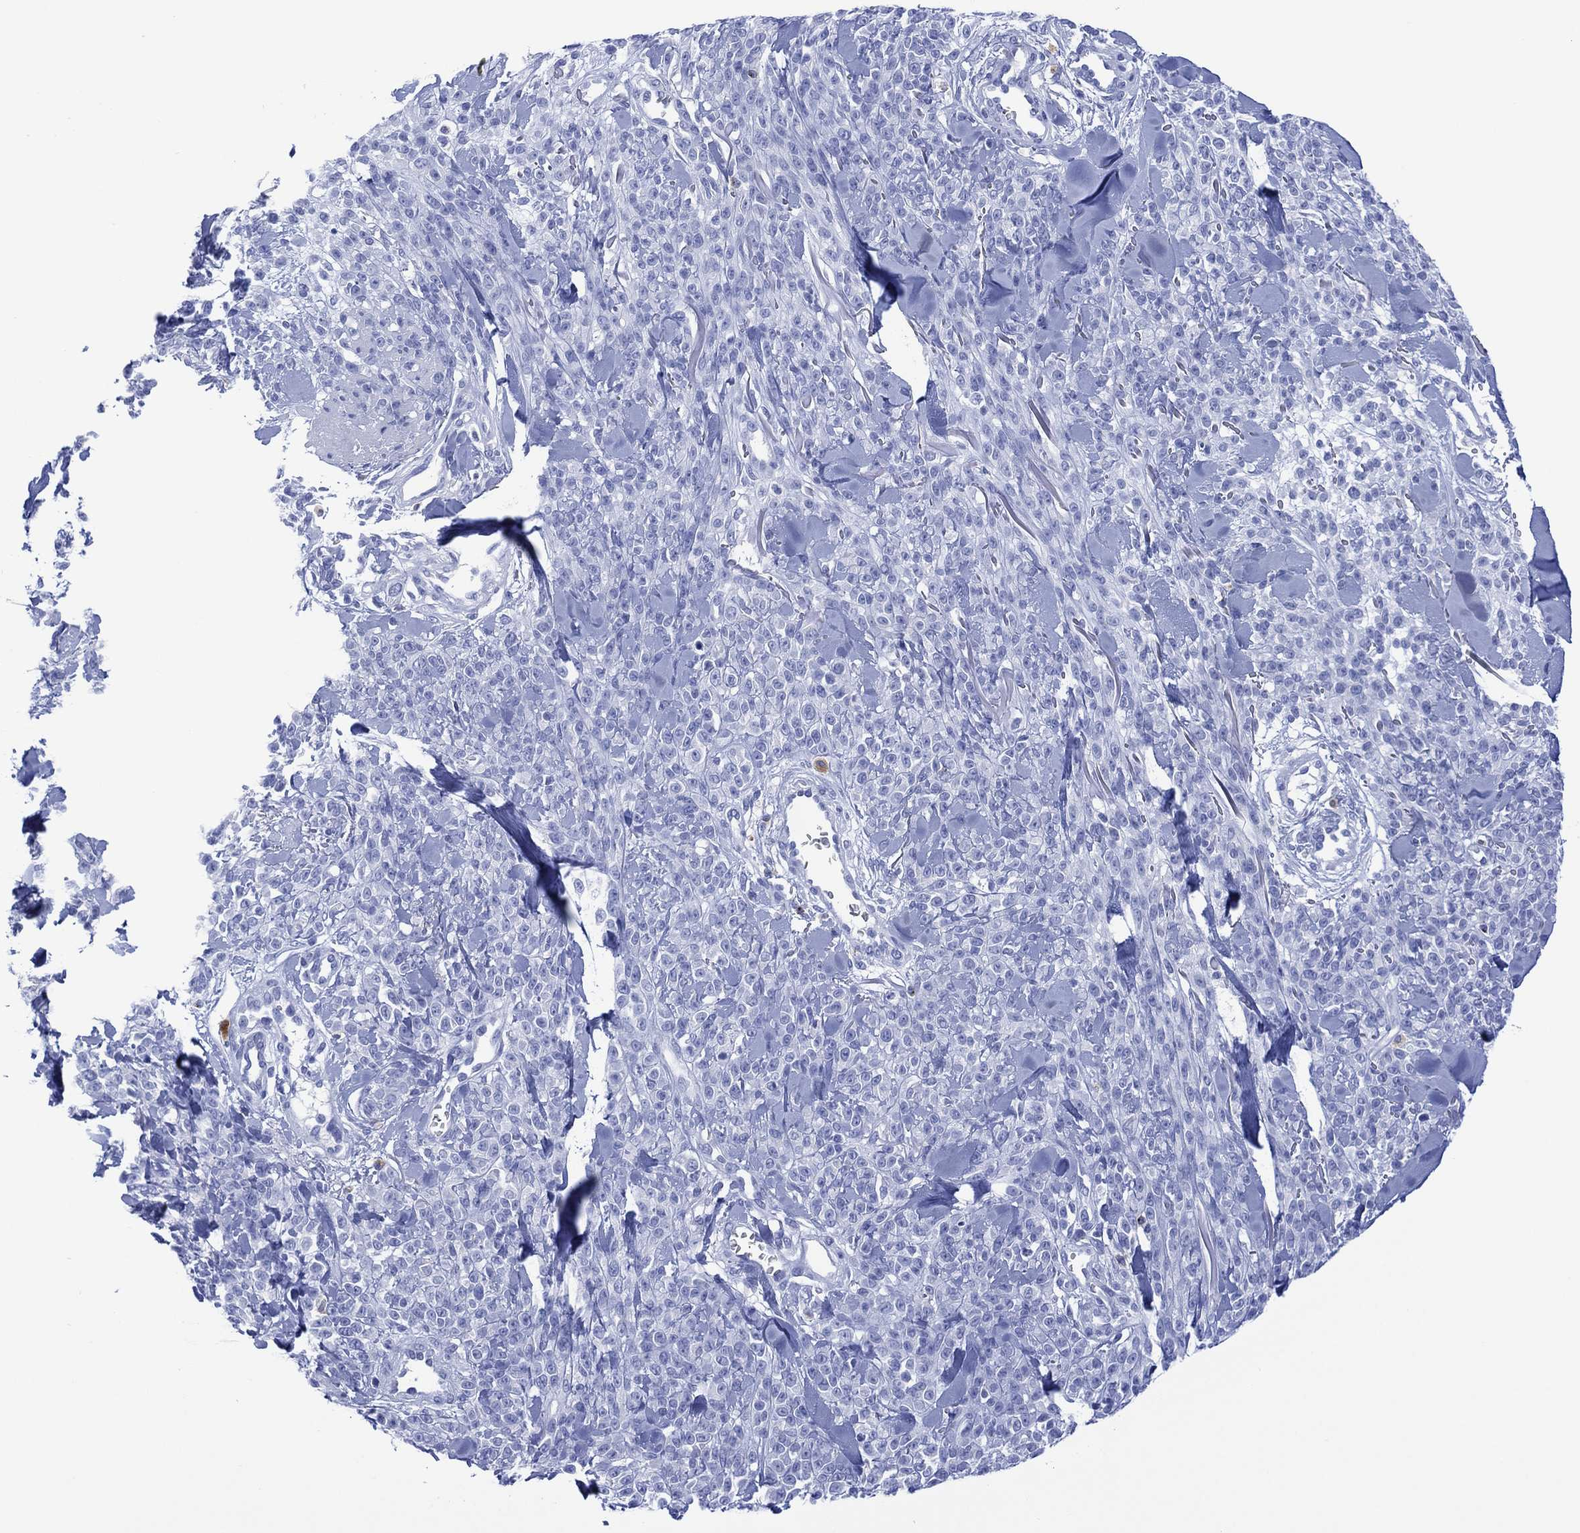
{"staining": {"intensity": "negative", "quantity": "none", "location": "none"}, "tissue": "melanoma", "cell_type": "Tumor cells", "image_type": "cancer", "snomed": [{"axis": "morphology", "description": "Malignant melanoma, NOS"}, {"axis": "topography", "description": "Skin"}, {"axis": "topography", "description": "Skin of trunk"}], "caption": "Melanoma stained for a protein using immunohistochemistry displays no staining tumor cells.", "gene": "DPP4", "patient": {"sex": "male", "age": 74}}